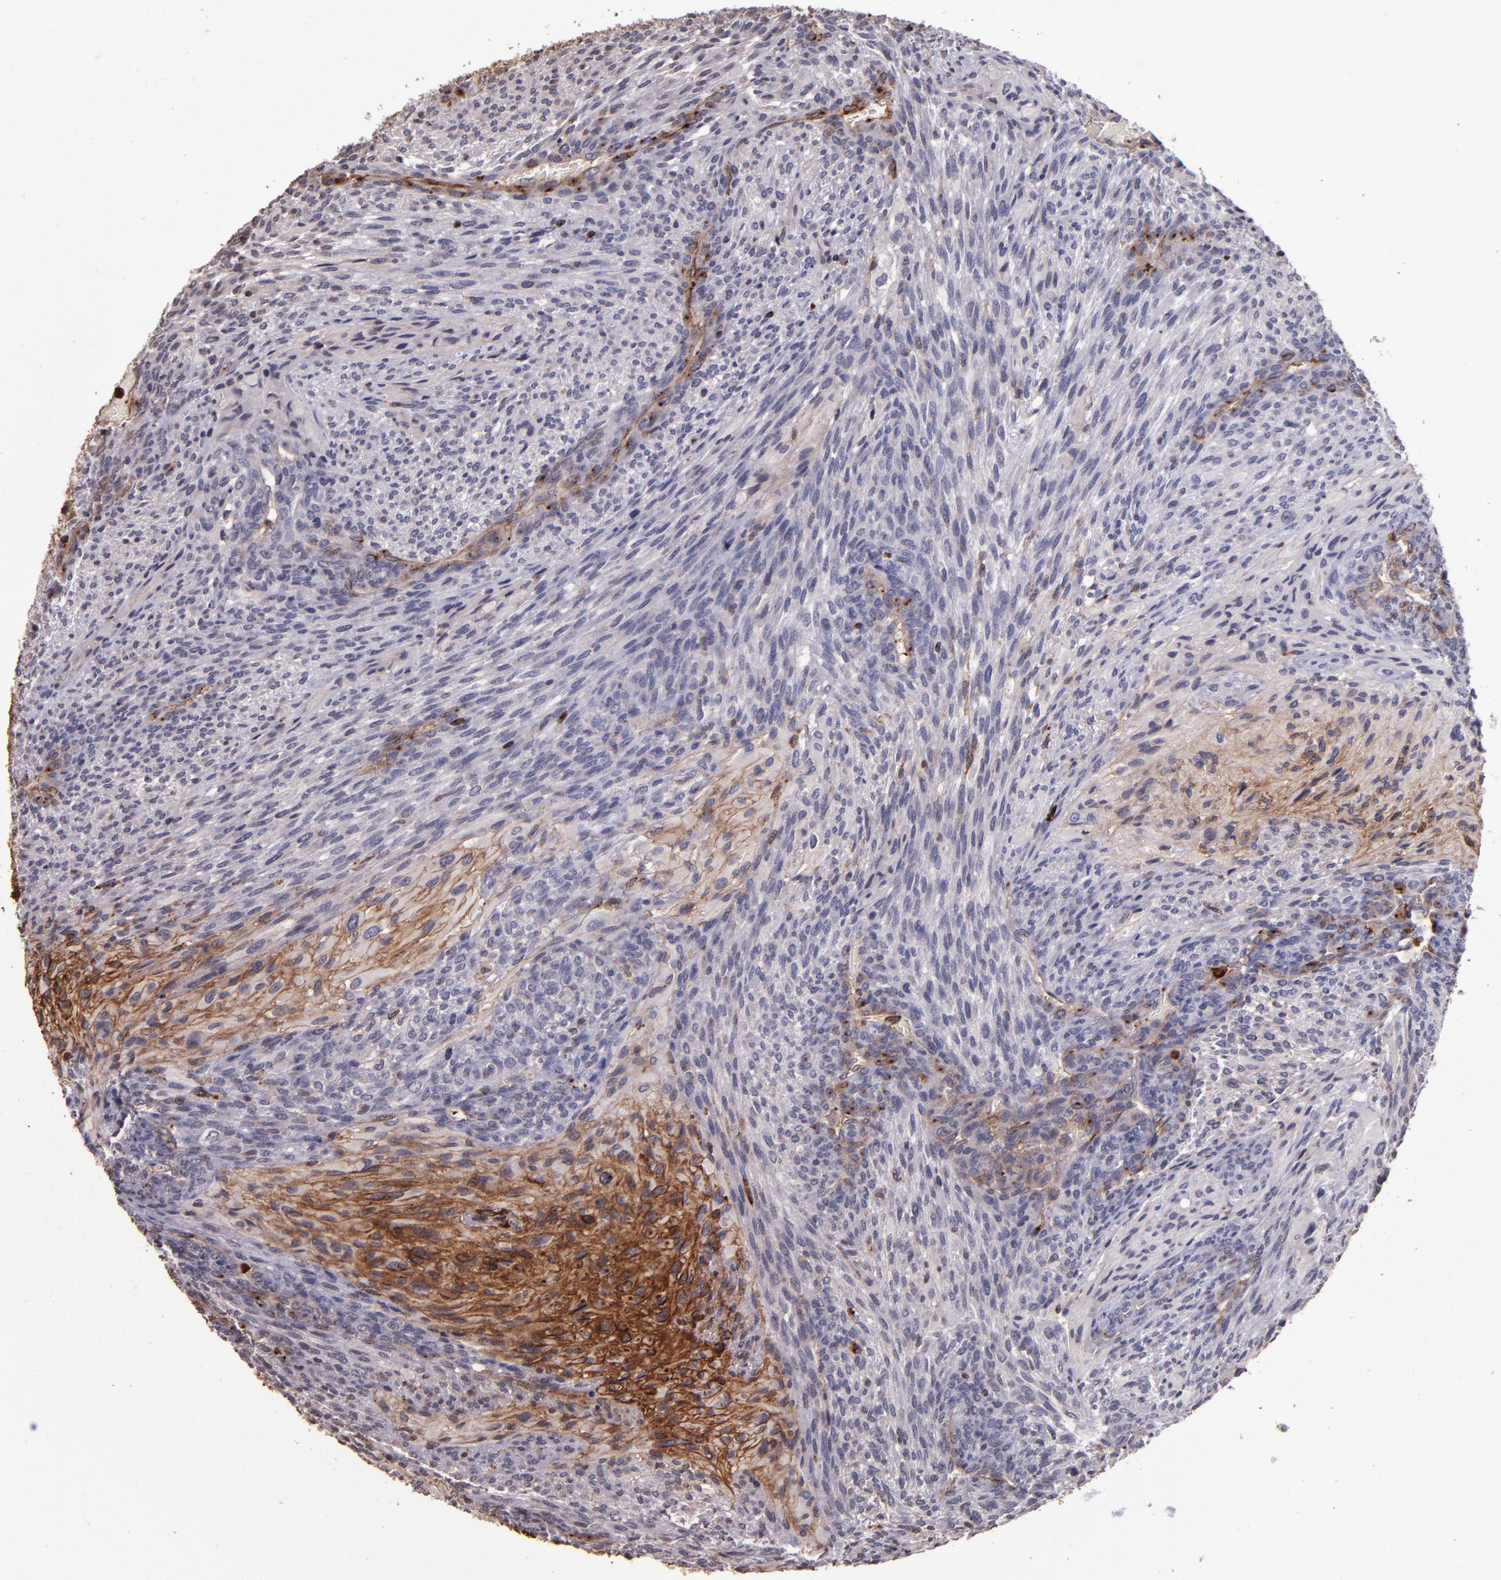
{"staining": {"intensity": "negative", "quantity": "none", "location": "none"}, "tissue": "glioma", "cell_type": "Tumor cells", "image_type": "cancer", "snomed": [{"axis": "morphology", "description": "Glioma, malignant, High grade"}, {"axis": "topography", "description": "Cerebral cortex"}], "caption": "A histopathology image of high-grade glioma (malignant) stained for a protein reveals no brown staining in tumor cells.", "gene": "SLC2A3", "patient": {"sex": "female", "age": 55}}